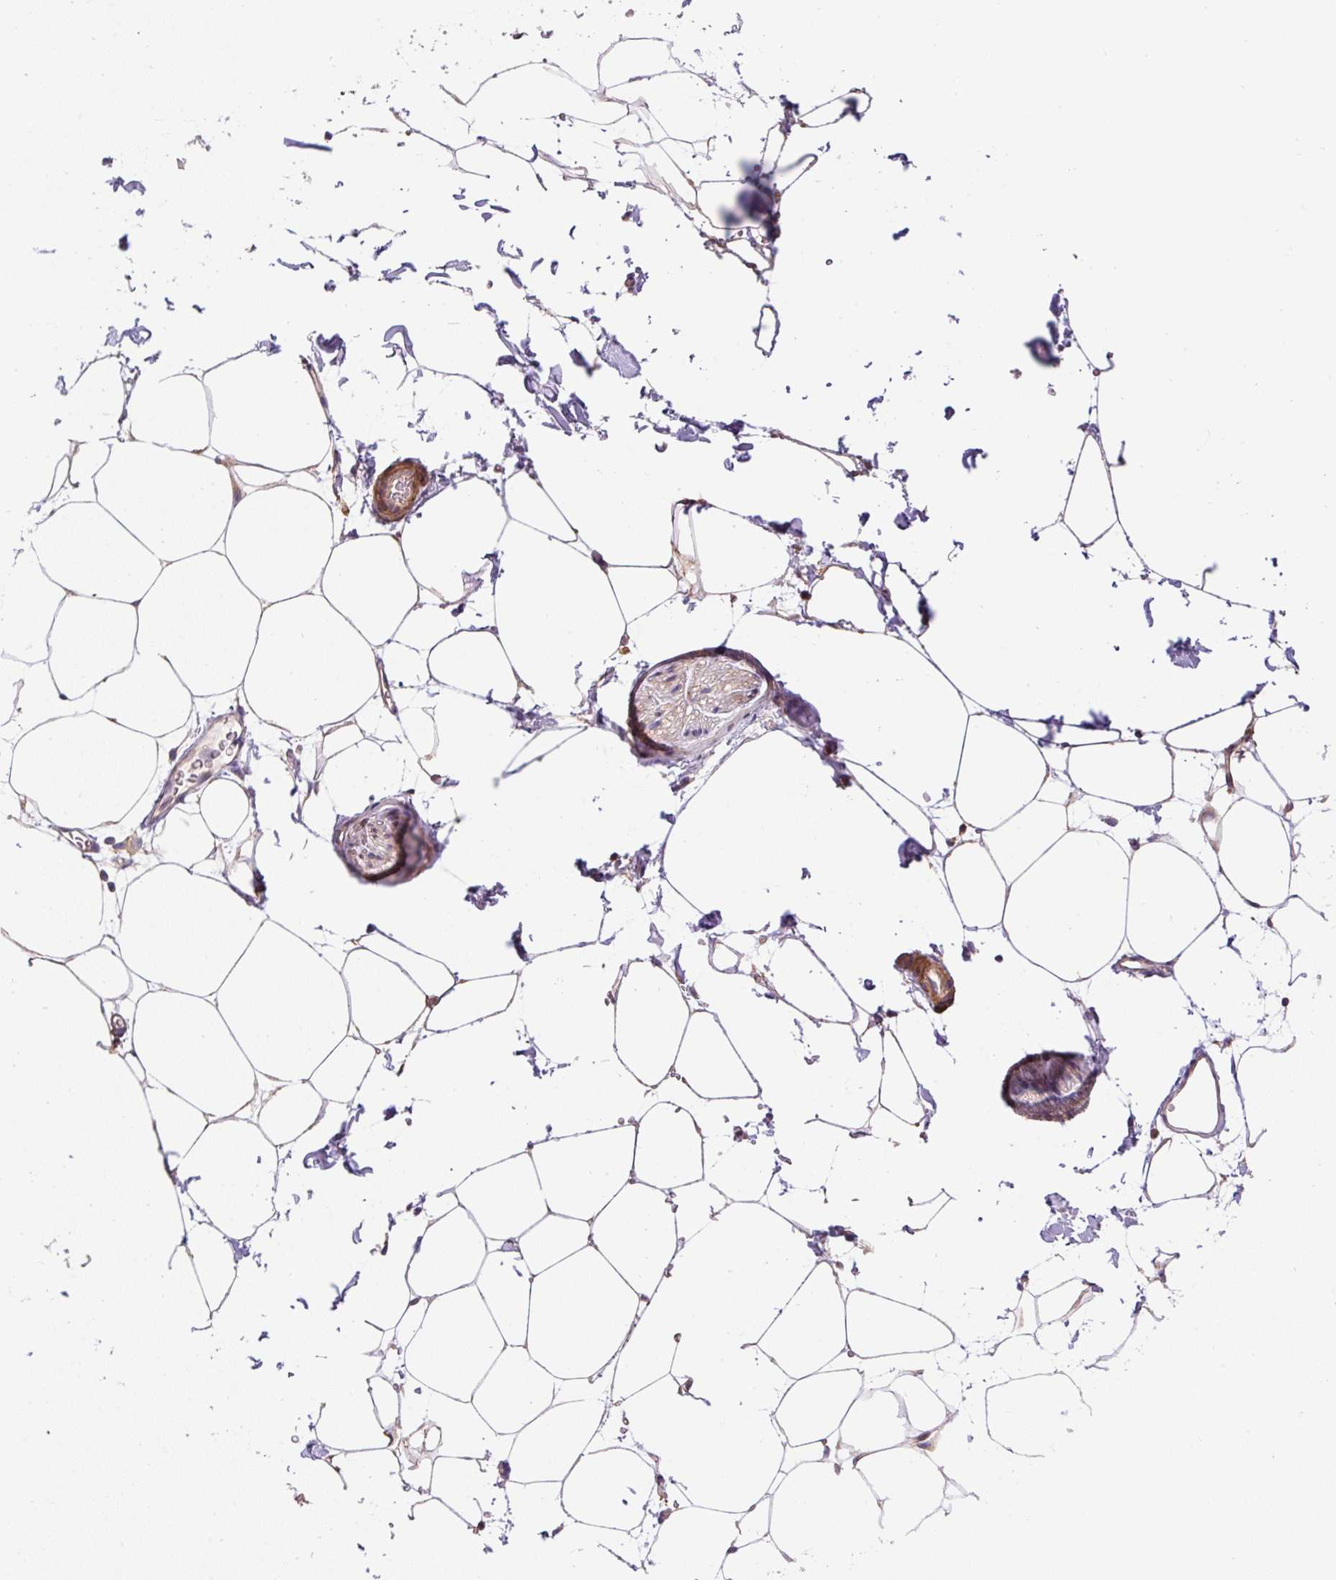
{"staining": {"intensity": "negative", "quantity": "none", "location": "none"}, "tissue": "adipose tissue", "cell_type": "Adipocytes", "image_type": "normal", "snomed": [{"axis": "morphology", "description": "Normal tissue, NOS"}, {"axis": "topography", "description": "Adipose tissue"}, {"axis": "topography", "description": "Vascular tissue"}, {"axis": "topography", "description": "Rectum"}, {"axis": "topography", "description": "Peripheral nerve tissue"}], "caption": "Immunohistochemistry (IHC) image of benign adipose tissue: human adipose tissue stained with DAB (3,3'-diaminobenzidine) reveals no significant protein staining in adipocytes.", "gene": "CCDC28A", "patient": {"sex": "female", "age": 69}}